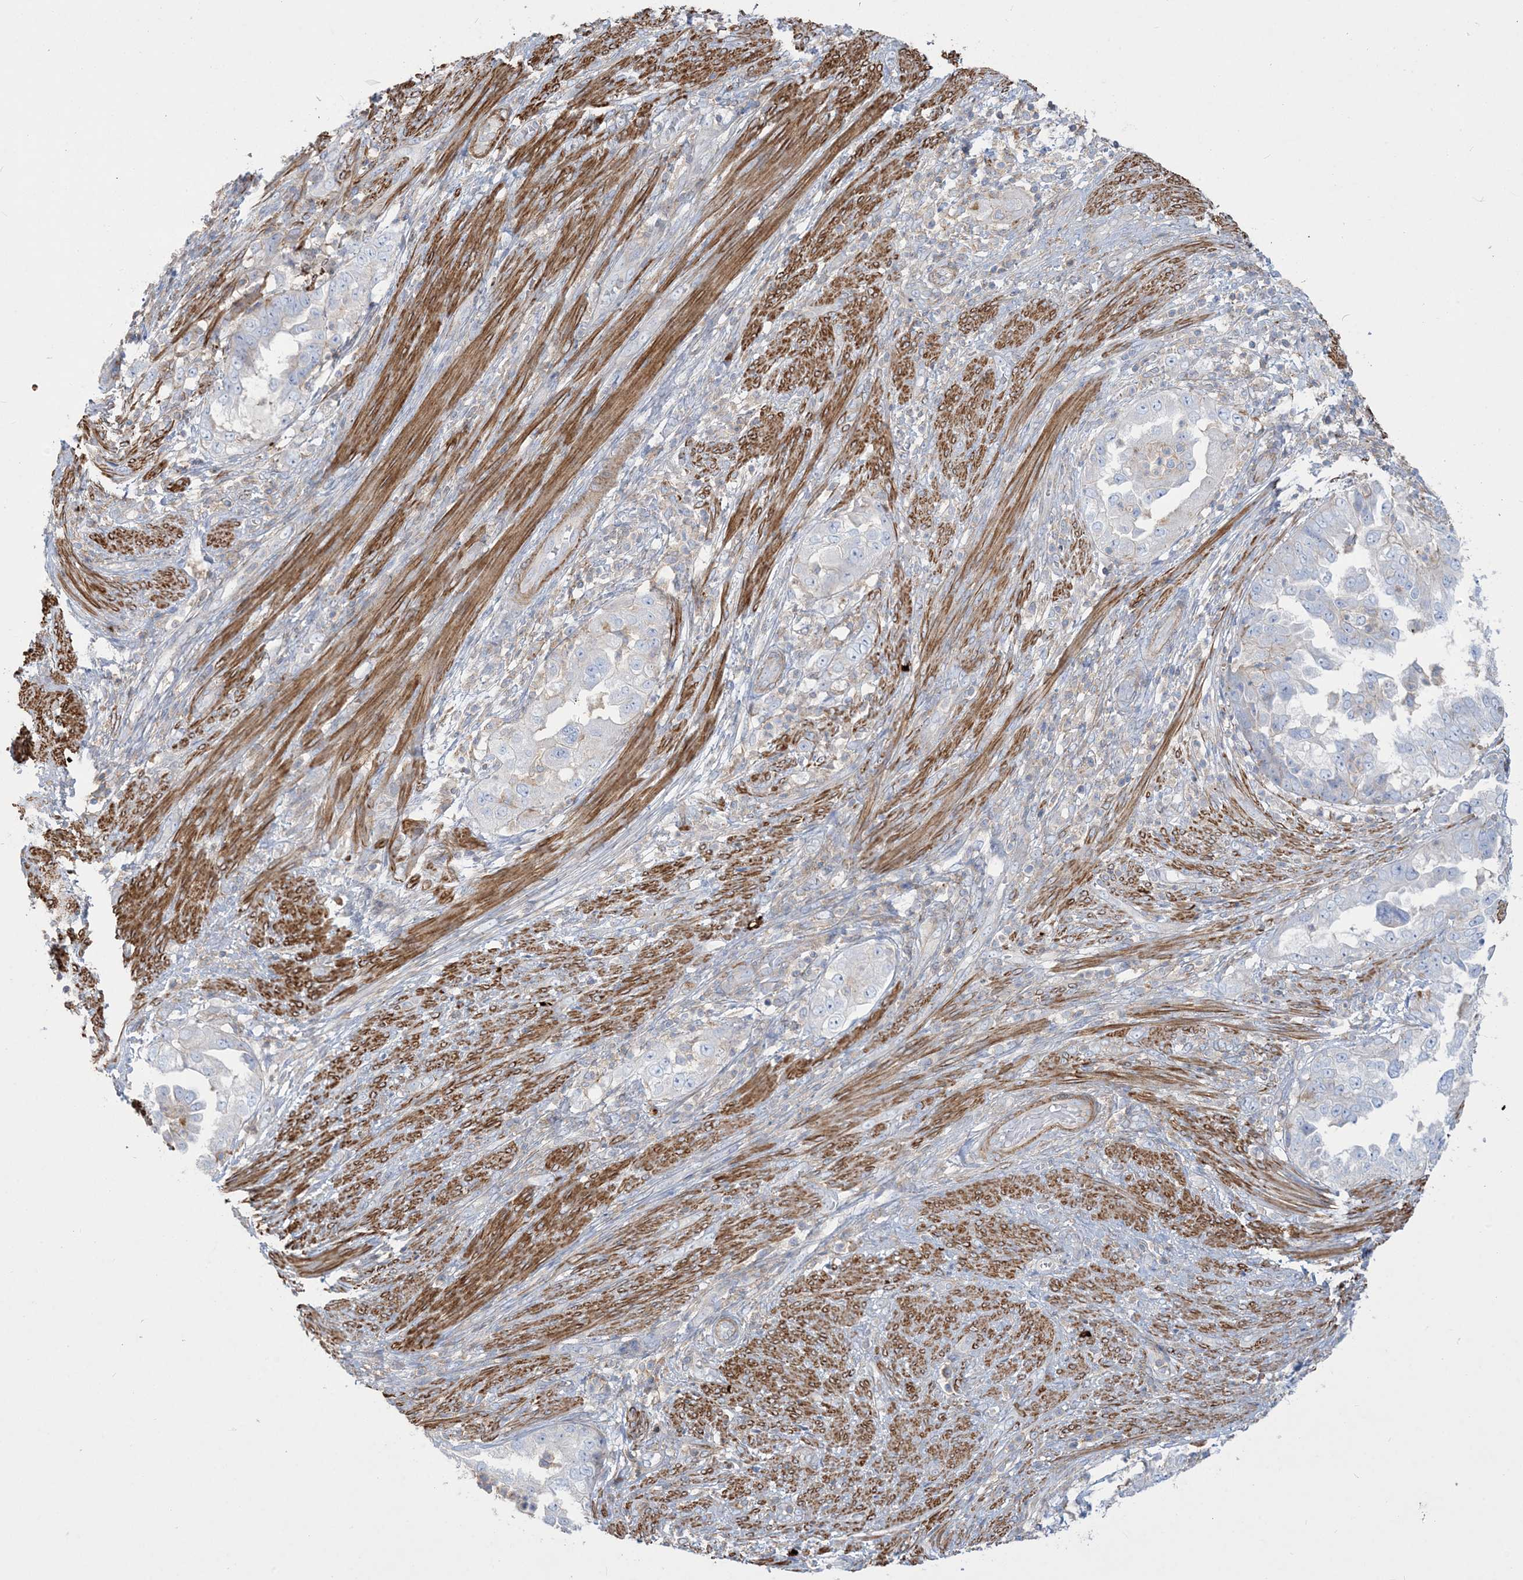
{"staining": {"intensity": "negative", "quantity": "none", "location": "none"}, "tissue": "endometrial cancer", "cell_type": "Tumor cells", "image_type": "cancer", "snomed": [{"axis": "morphology", "description": "Adenocarcinoma, NOS"}, {"axis": "topography", "description": "Endometrium"}], "caption": "IHC micrograph of endometrial cancer stained for a protein (brown), which demonstrates no positivity in tumor cells.", "gene": "GTF3C2", "patient": {"sex": "female", "age": 85}}